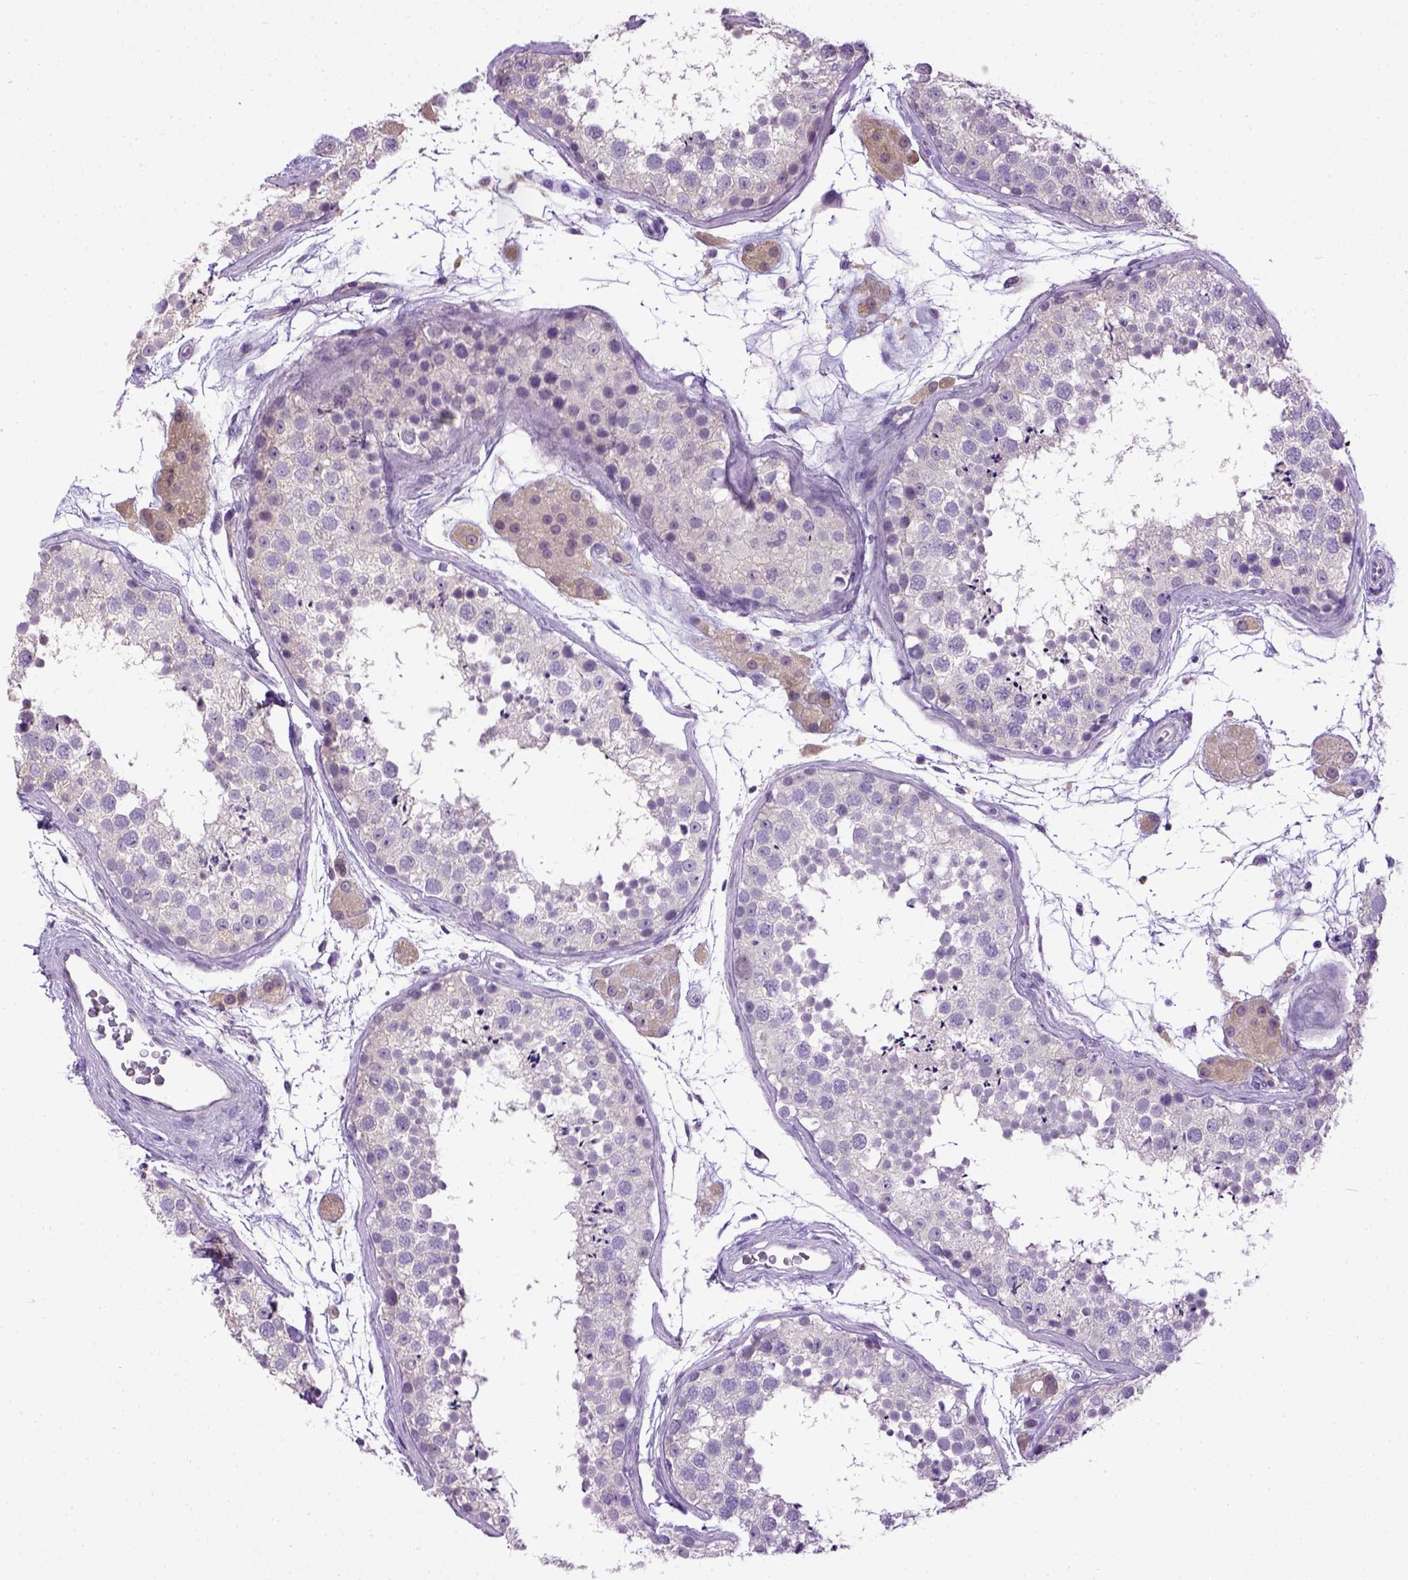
{"staining": {"intensity": "negative", "quantity": "none", "location": "none"}, "tissue": "testis", "cell_type": "Cells in seminiferous ducts", "image_type": "normal", "snomed": [{"axis": "morphology", "description": "Normal tissue, NOS"}, {"axis": "topography", "description": "Testis"}], "caption": "IHC photomicrograph of normal human testis stained for a protein (brown), which exhibits no positivity in cells in seminiferous ducts.", "gene": "CDH1", "patient": {"sex": "male", "age": 41}}